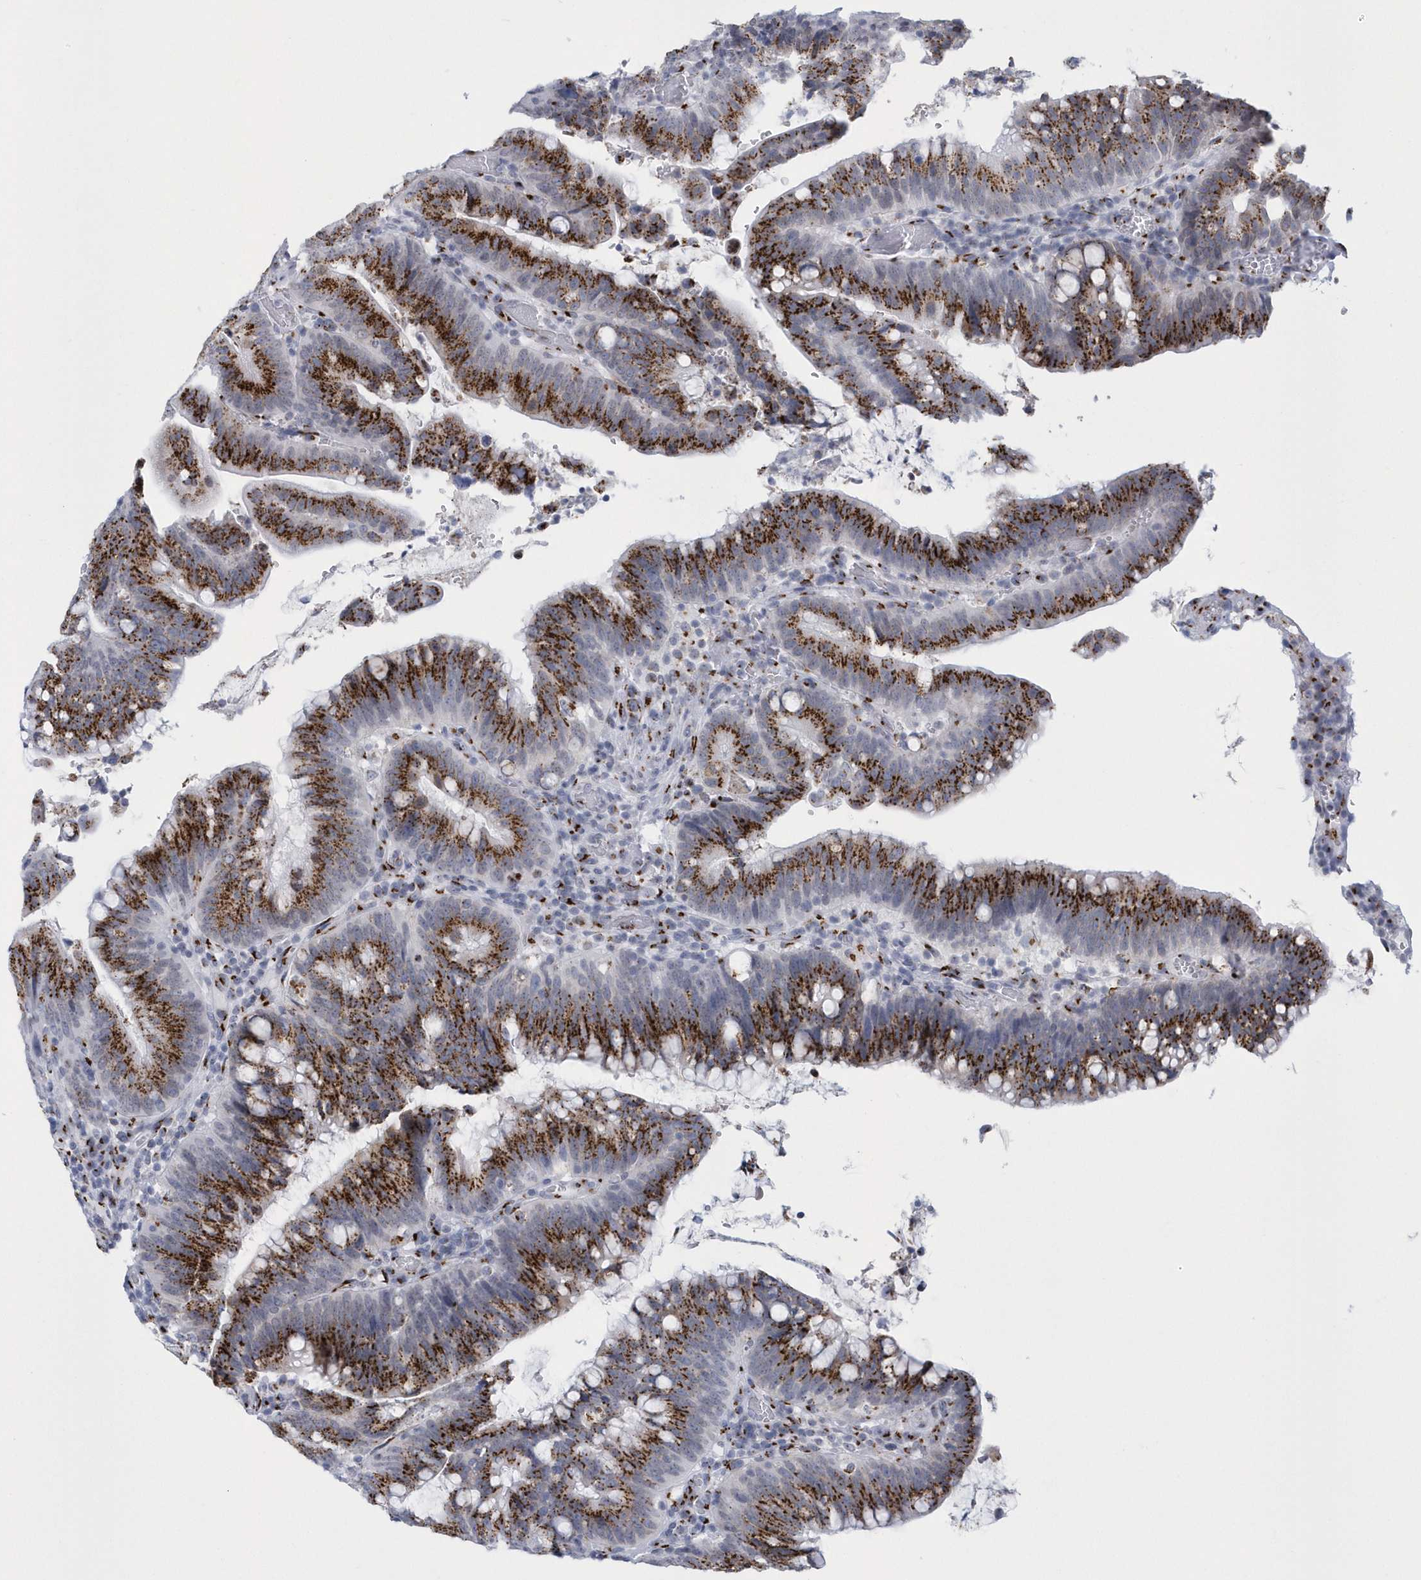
{"staining": {"intensity": "strong", "quantity": ">75%", "location": "cytoplasmic/membranous"}, "tissue": "colorectal cancer", "cell_type": "Tumor cells", "image_type": "cancer", "snomed": [{"axis": "morphology", "description": "Adenocarcinoma, NOS"}, {"axis": "topography", "description": "Colon"}], "caption": "Strong cytoplasmic/membranous protein staining is present in about >75% of tumor cells in colorectal cancer.", "gene": "SLX9", "patient": {"sex": "female", "age": 66}}